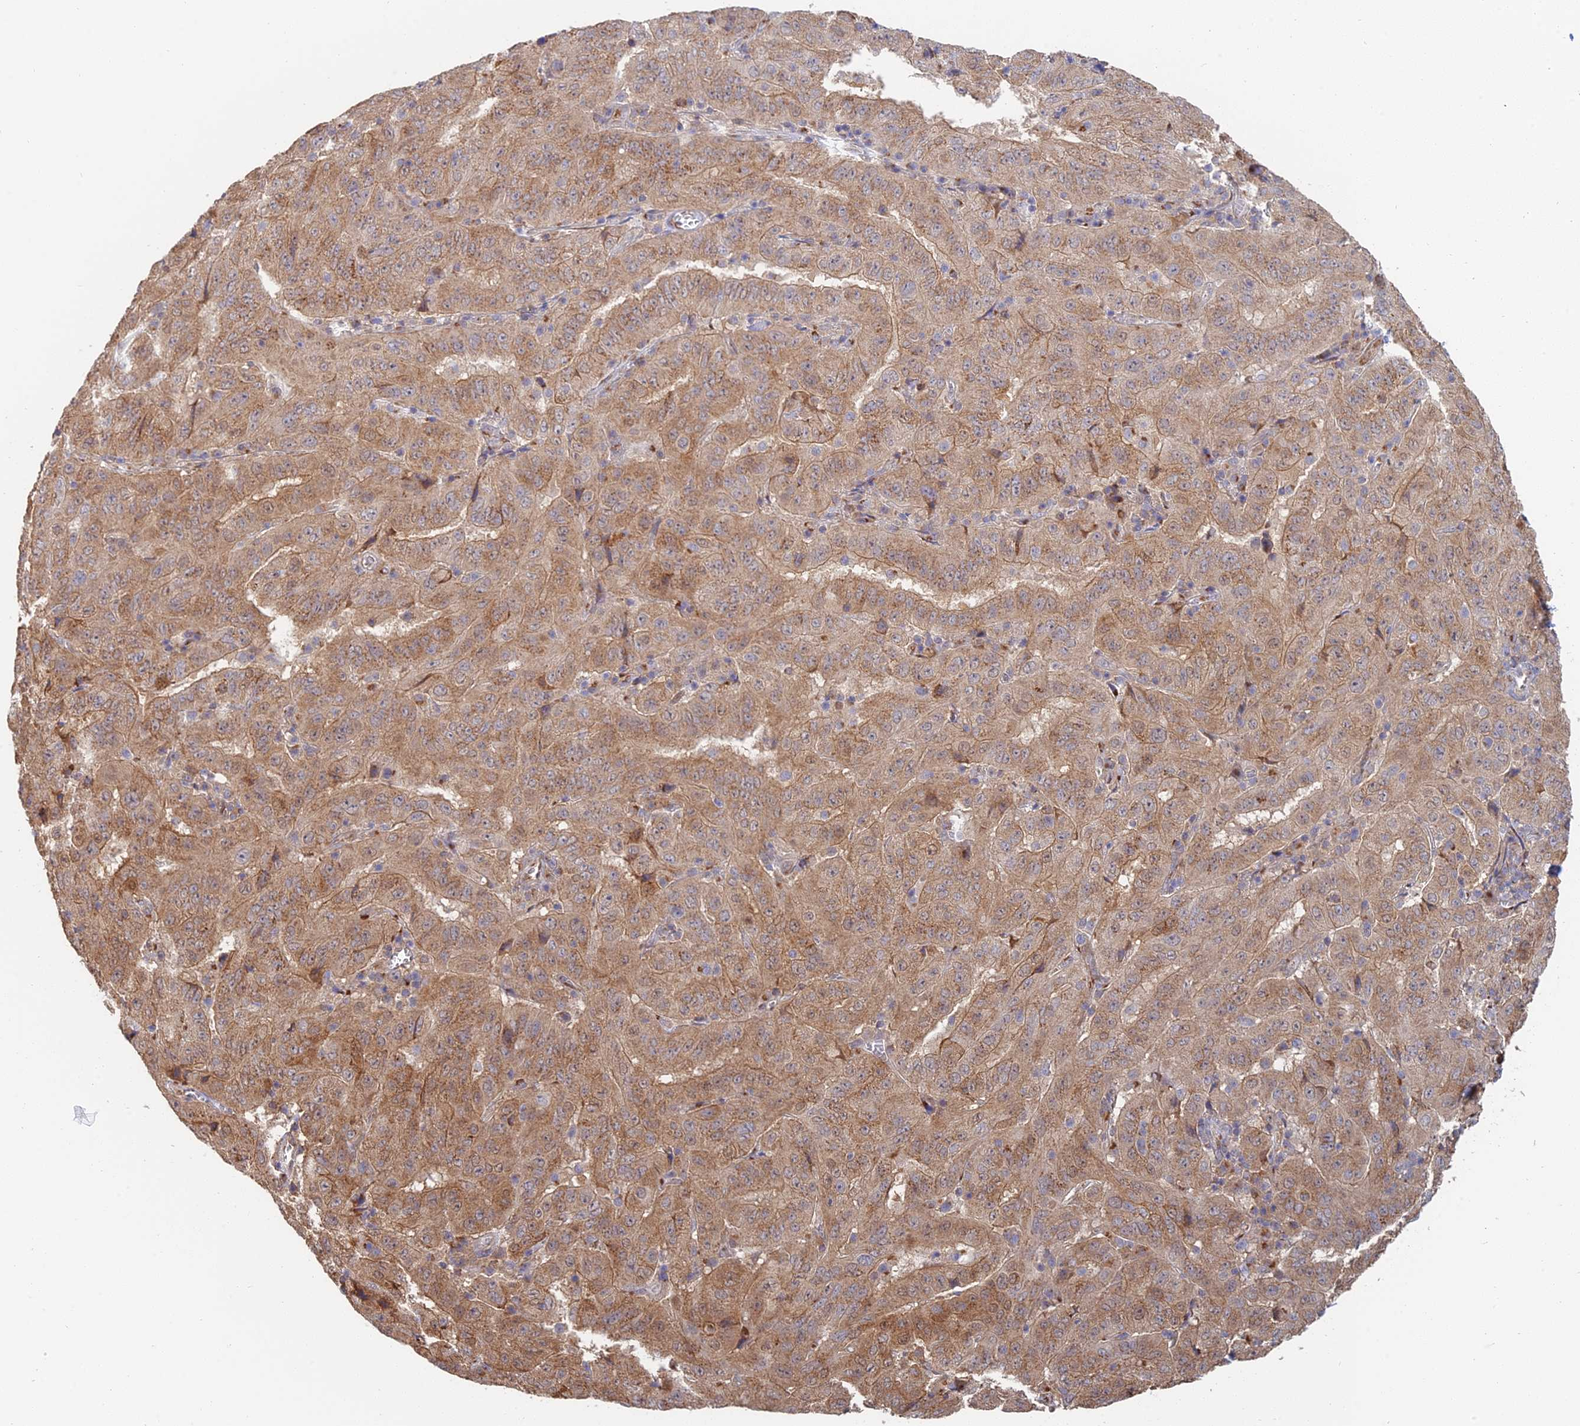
{"staining": {"intensity": "moderate", "quantity": ">75%", "location": "cytoplasmic/membranous"}, "tissue": "pancreatic cancer", "cell_type": "Tumor cells", "image_type": "cancer", "snomed": [{"axis": "morphology", "description": "Adenocarcinoma, NOS"}, {"axis": "topography", "description": "Pancreas"}], "caption": "DAB (3,3'-diaminobenzidine) immunohistochemical staining of human pancreatic adenocarcinoma demonstrates moderate cytoplasmic/membranous protein positivity in approximately >75% of tumor cells. Nuclei are stained in blue.", "gene": "HS2ST1", "patient": {"sex": "male", "age": 63}}